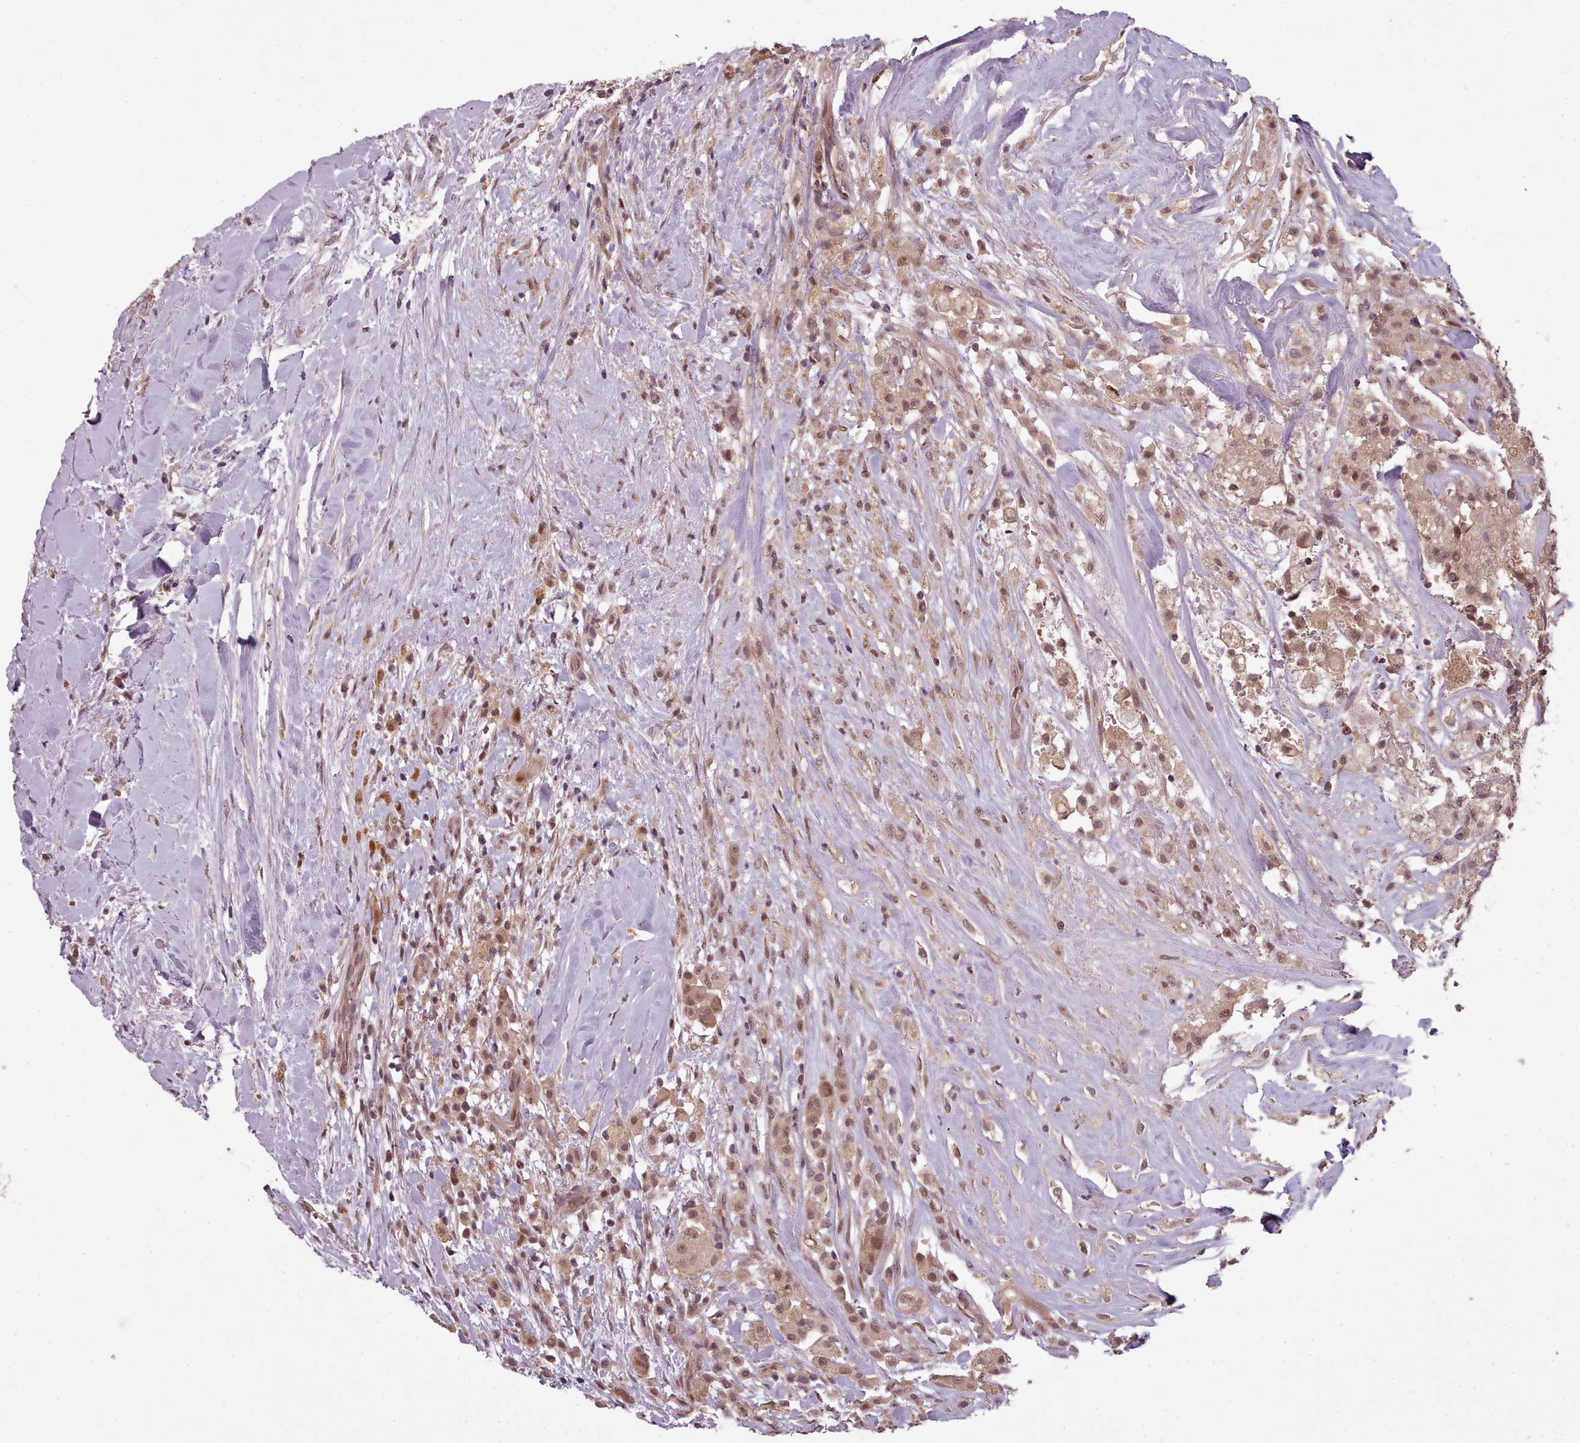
{"staining": {"intensity": "moderate", "quantity": ">75%", "location": "cytoplasmic/membranous,nuclear"}, "tissue": "thyroid cancer", "cell_type": "Tumor cells", "image_type": "cancer", "snomed": [{"axis": "morphology", "description": "Normal tissue, NOS"}, {"axis": "morphology", "description": "Papillary adenocarcinoma, NOS"}, {"axis": "topography", "description": "Thyroid gland"}], "caption": "Immunohistochemical staining of thyroid papillary adenocarcinoma displays medium levels of moderate cytoplasmic/membranous and nuclear protein positivity in about >75% of tumor cells. (DAB IHC, brown staining for protein, blue staining for nuclei).", "gene": "CDC6", "patient": {"sex": "female", "age": 59}}